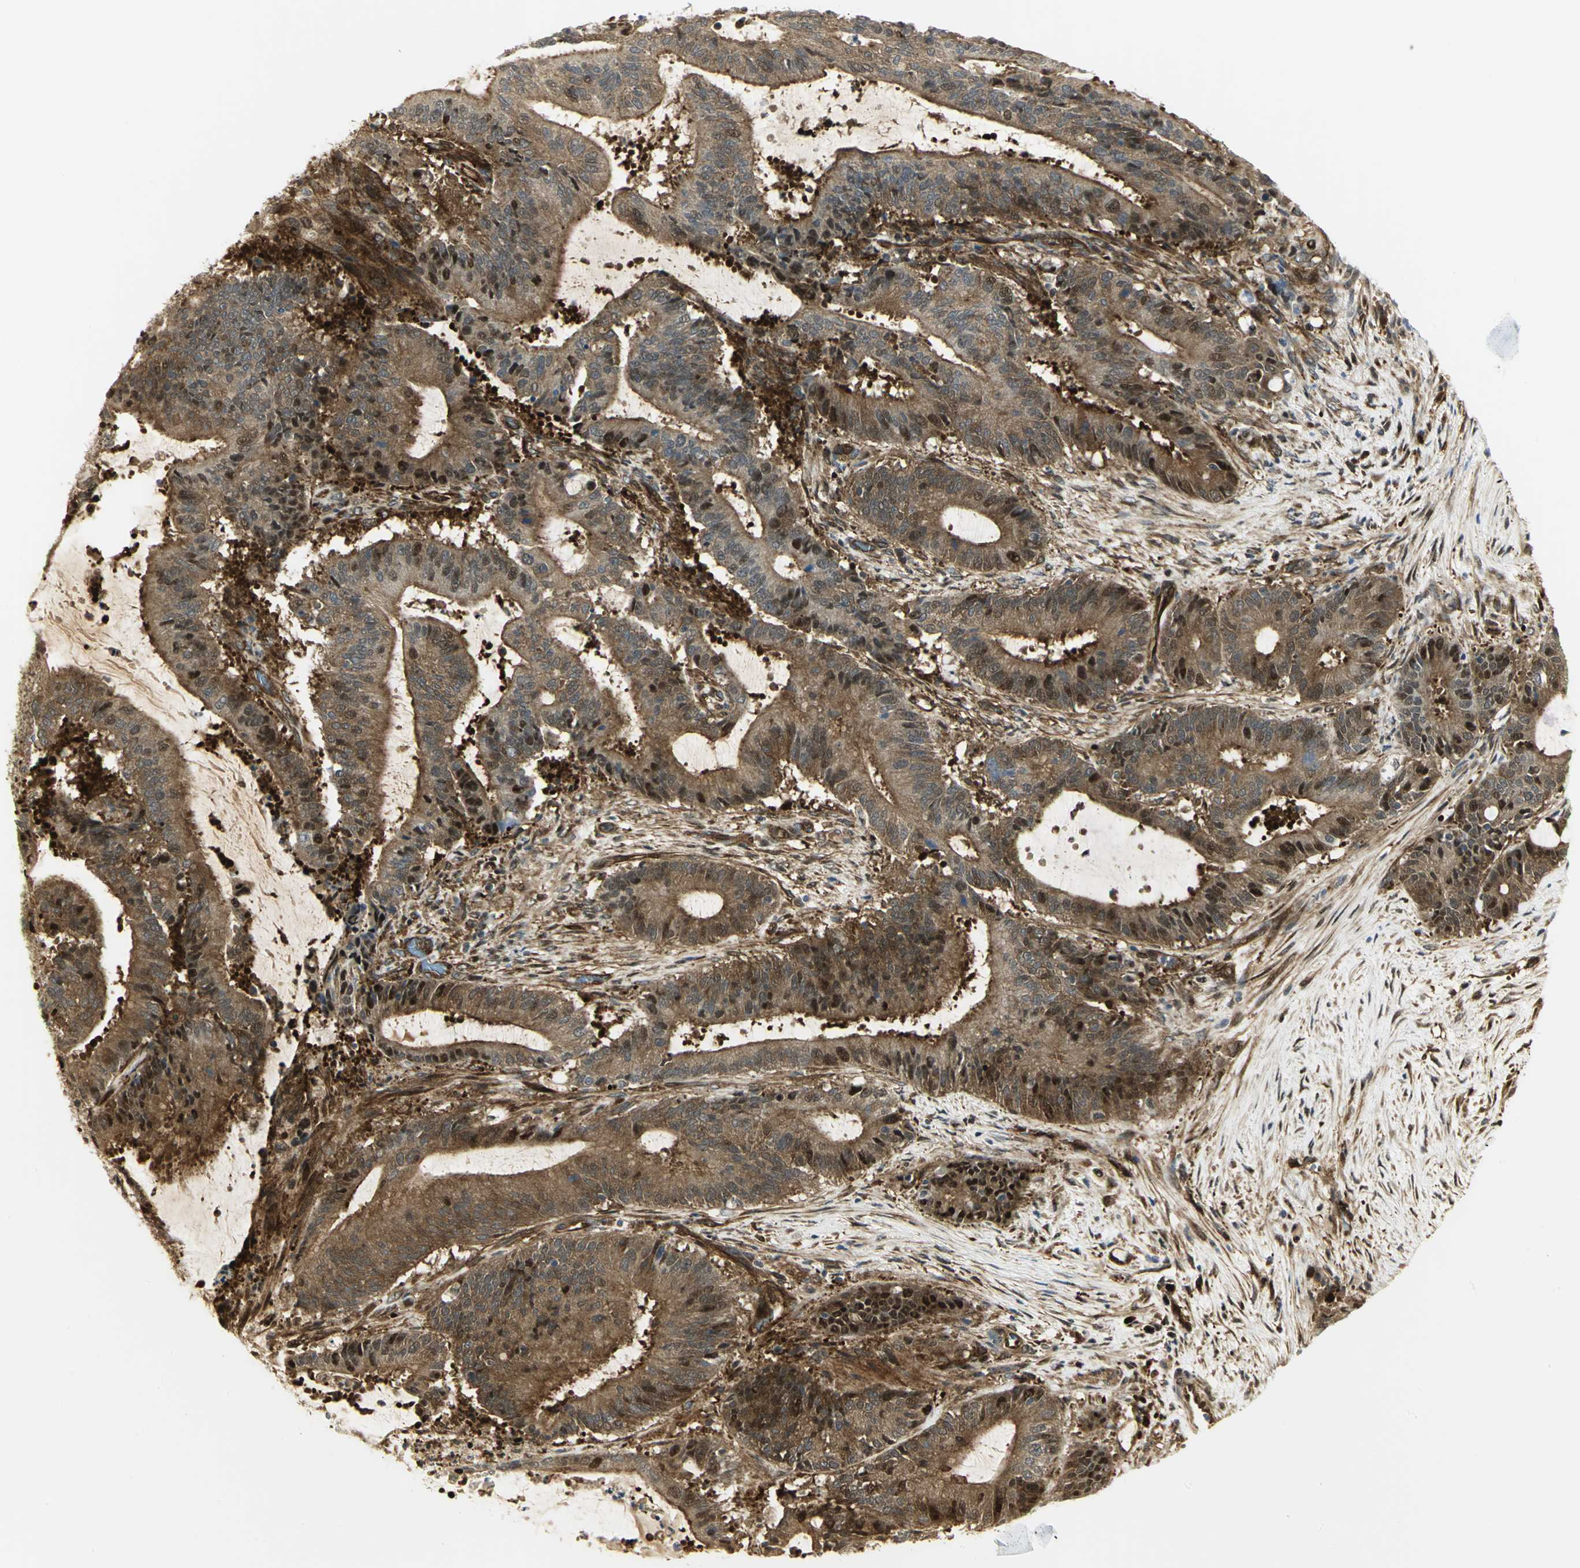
{"staining": {"intensity": "moderate", "quantity": ">75%", "location": "cytoplasmic/membranous,nuclear"}, "tissue": "liver cancer", "cell_type": "Tumor cells", "image_type": "cancer", "snomed": [{"axis": "morphology", "description": "Cholangiocarcinoma"}, {"axis": "topography", "description": "Liver"}], "caption": "Human liver cancer stained with a protein marker demonstrates moderate staining in tumor cells.", "gene": "EEA1", "patient": {"sex": "female", "age": 73}}